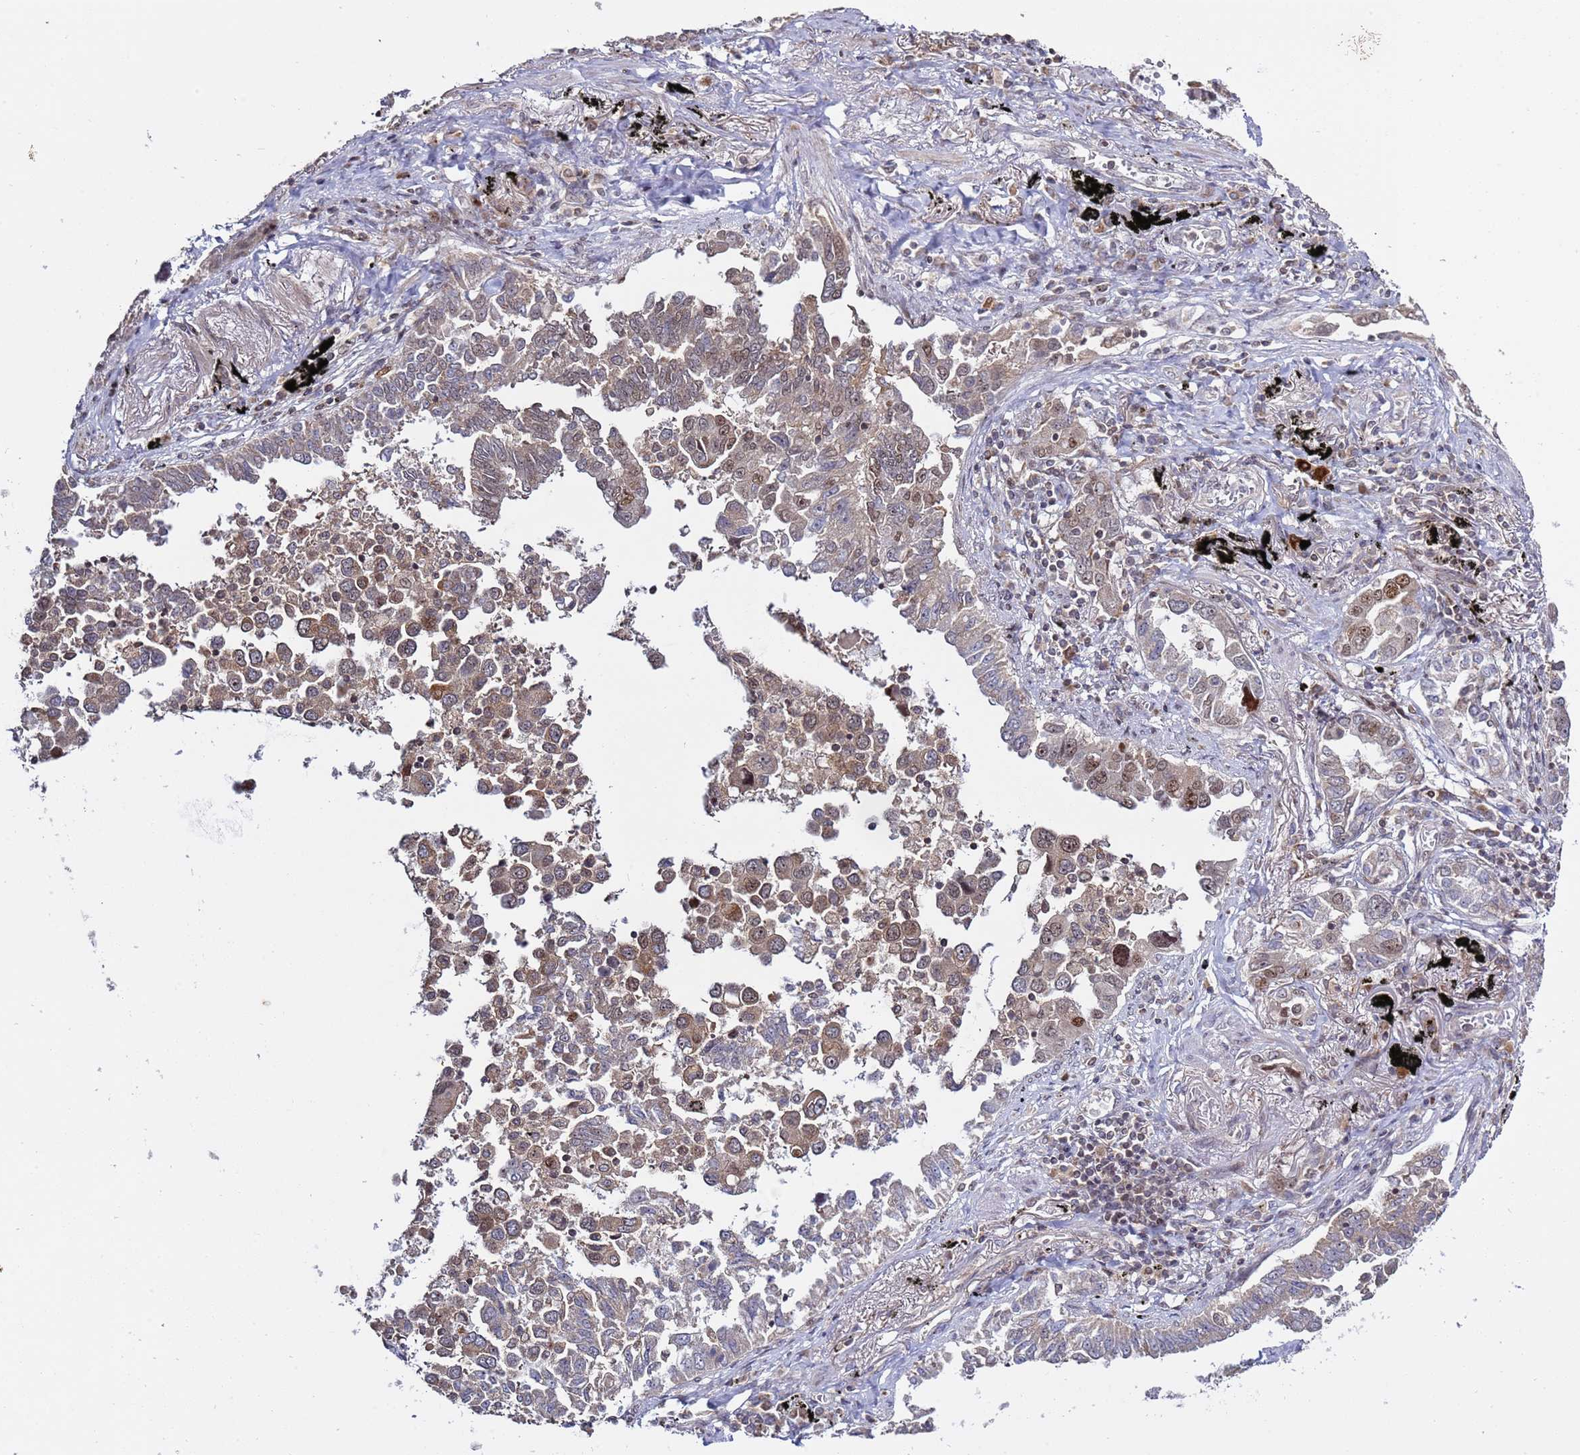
{"staining": {"intensity": "moderate", "quantity": "25%-75%", "location": "cytoplasmic/membranous,nuclear"}, "tissue": "lung cancer", "cell_type": "Tumor cells", "image_type": "cancer", "snomed": [{"axis": "morphology", "description": "Adenocarcinoma, NOS"}, {"axis": "topography", "description": "Lung"}], "caption": "Moderate cytoplasmic/membranous and nuclear staining is seen in about 25%-75% of tumor cells in lung cancer.", "gene": "RCOR2", "patient": {"sex": "male", "age": 67}}